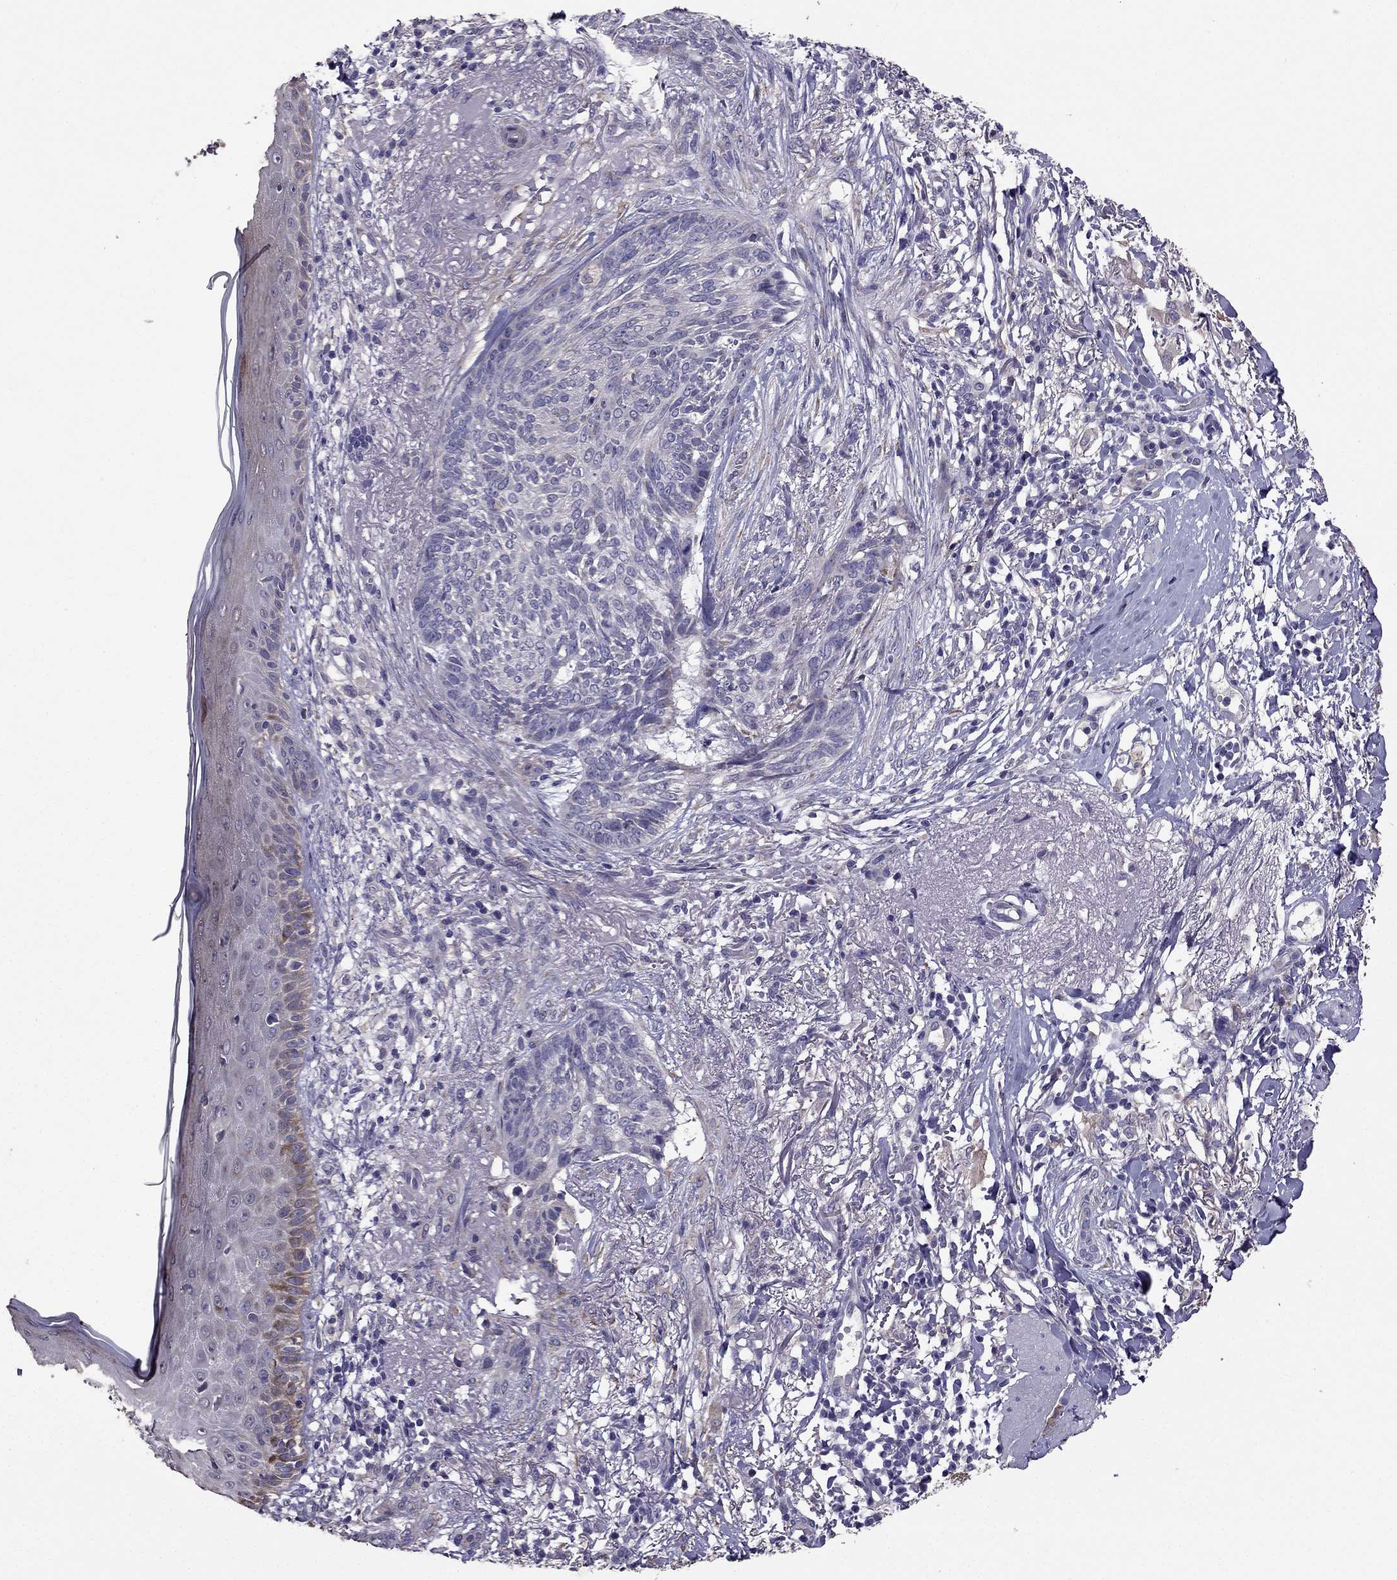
{"staining": {"intensity": "negative", "quantity": "none", "location": "none"}, "tissue": "skin cancer", "cell_type": "Tumor cells", "image_type": "cancer", "snomed": [{"axis": "morphology", "description": "Normal tissue, NOS"}, {"axis": "morphology", "description": "Basal cell carcinoma"}, {"axis": "topography", "description": "Skin"}], "caption": "This histopathology image is of basal cell carcinoma (skin) stained with immunohistochemistry (IHC) to label a protein in brown with the nuclei are counter-stained blue. There is no positivity in tumor cells.", "gene": "CDH9", "patient": {"sex": "male", "age": 84}}